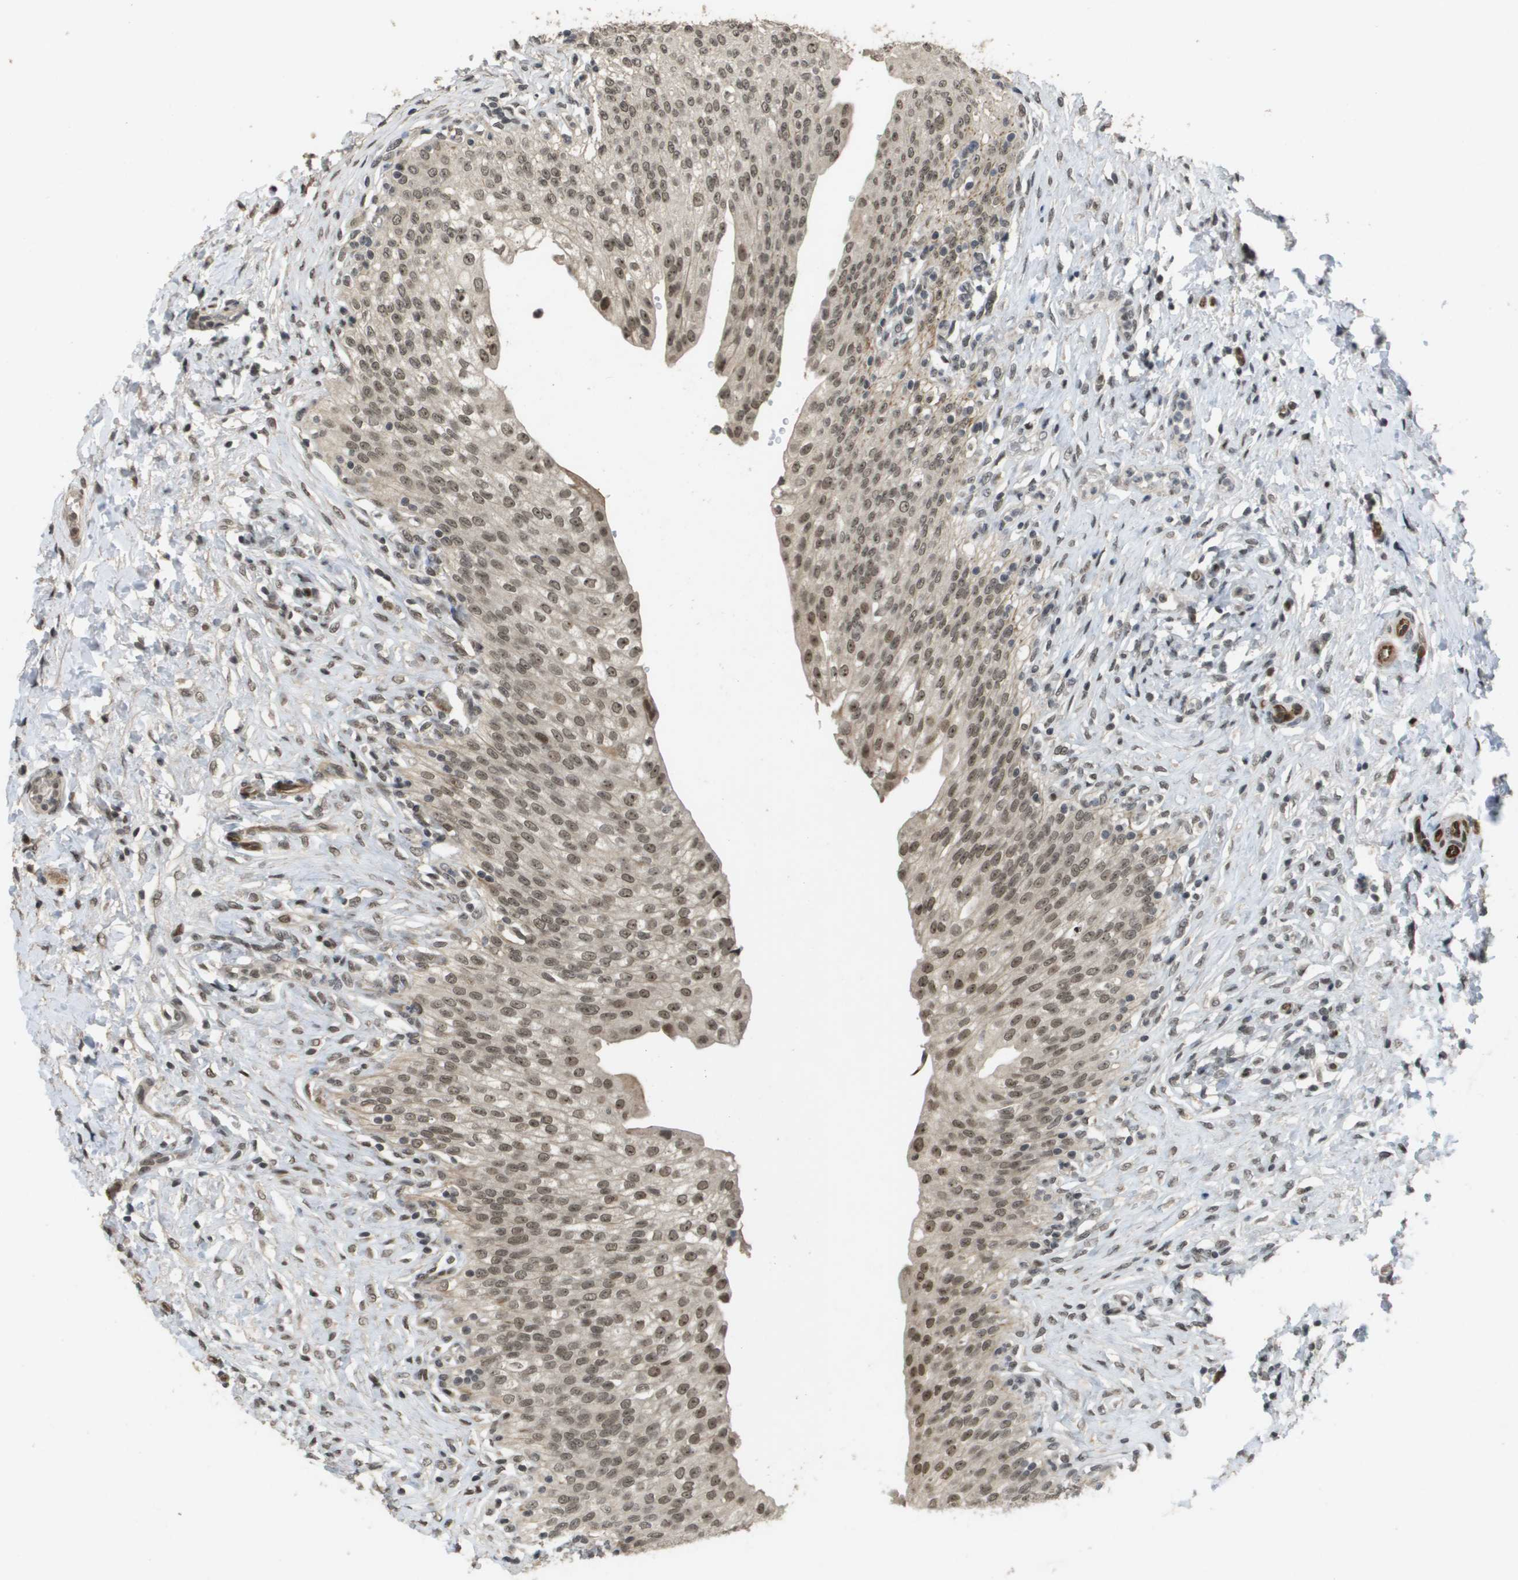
{"staining": {"intensity": "moderate", "quantity": ">75%", "location": "cytoplasmic/membranous,nuclear"}, "tissue": "urinary bladder", "cell_type": "Urothelial cells", "image_type": "normal", "snomed": [{"axis": "morphology", "description": "Urothelial carcinoma, High grade"}, {"axis": "topography", "description": "Urinary bladder"}], "caption": "This micrograph reveals unremarkable urinary bladder stained with IHC to label a protein in brown. The cytoplasmic/membranous,nuclear of urothelial cells show moderate positivity for the protein. Nuclei are counter-stained blue.", "gene": "KAT5", "patient": {"sex": "male", "age": 46}}